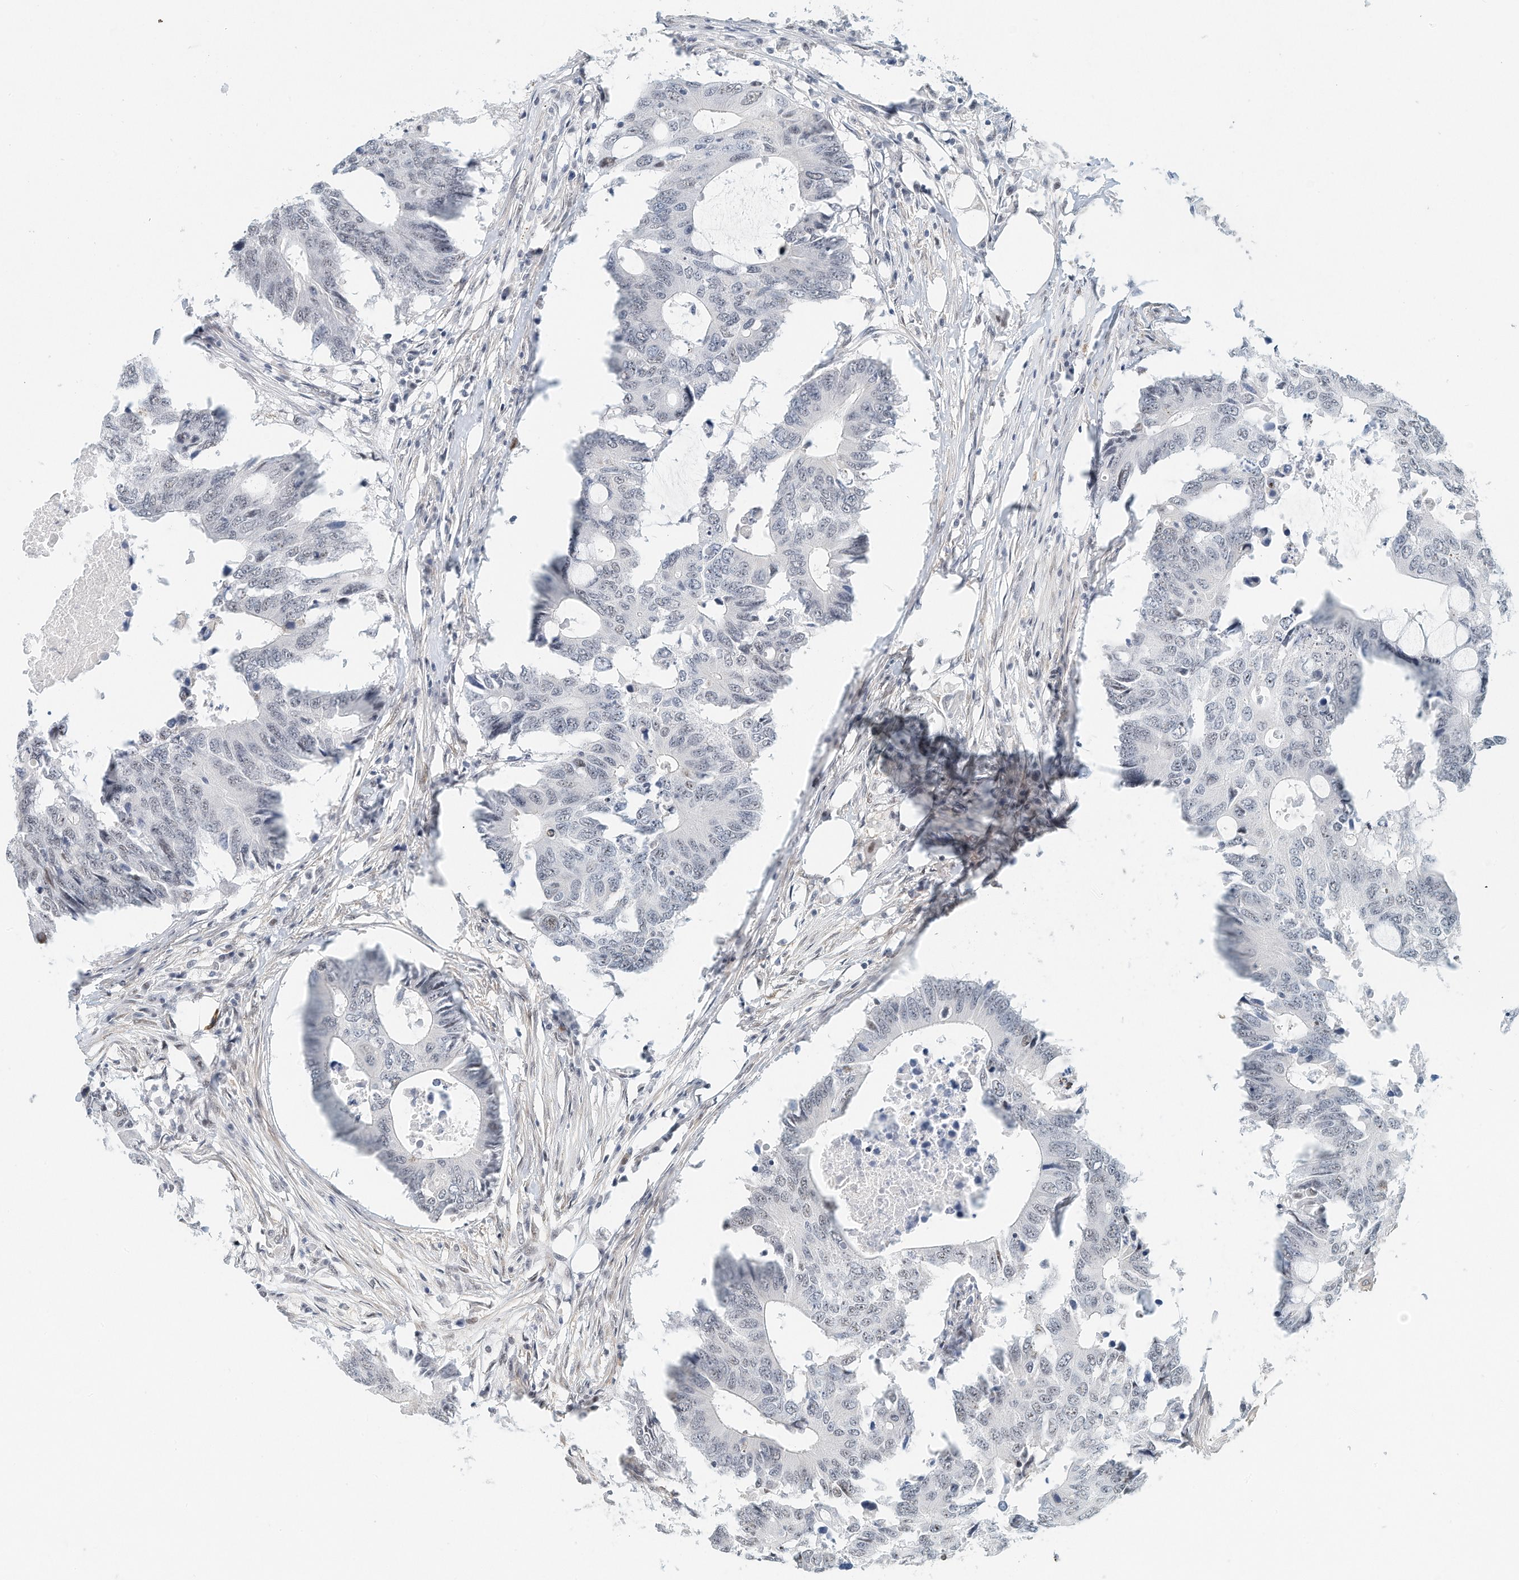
{"staining": {"intensity": "negative", "quantity": "none", "location": "none"}, "tissue": "colorectal cancer", "cell_type": "Tumor cells", "image_type": "cancer", "snomed": [{"axis": "morphology", "description": "Adenocarcinoma, NOS"}, {"axis": "topography", "description": "Colon"}], "caption": "Immunohistochemistry of human colorectal cancer (adenocarcinoma) displays no positivity in tumor cells.", "gene": "ARHGAP28", "patient": {"sex": "male", "age": 71}}